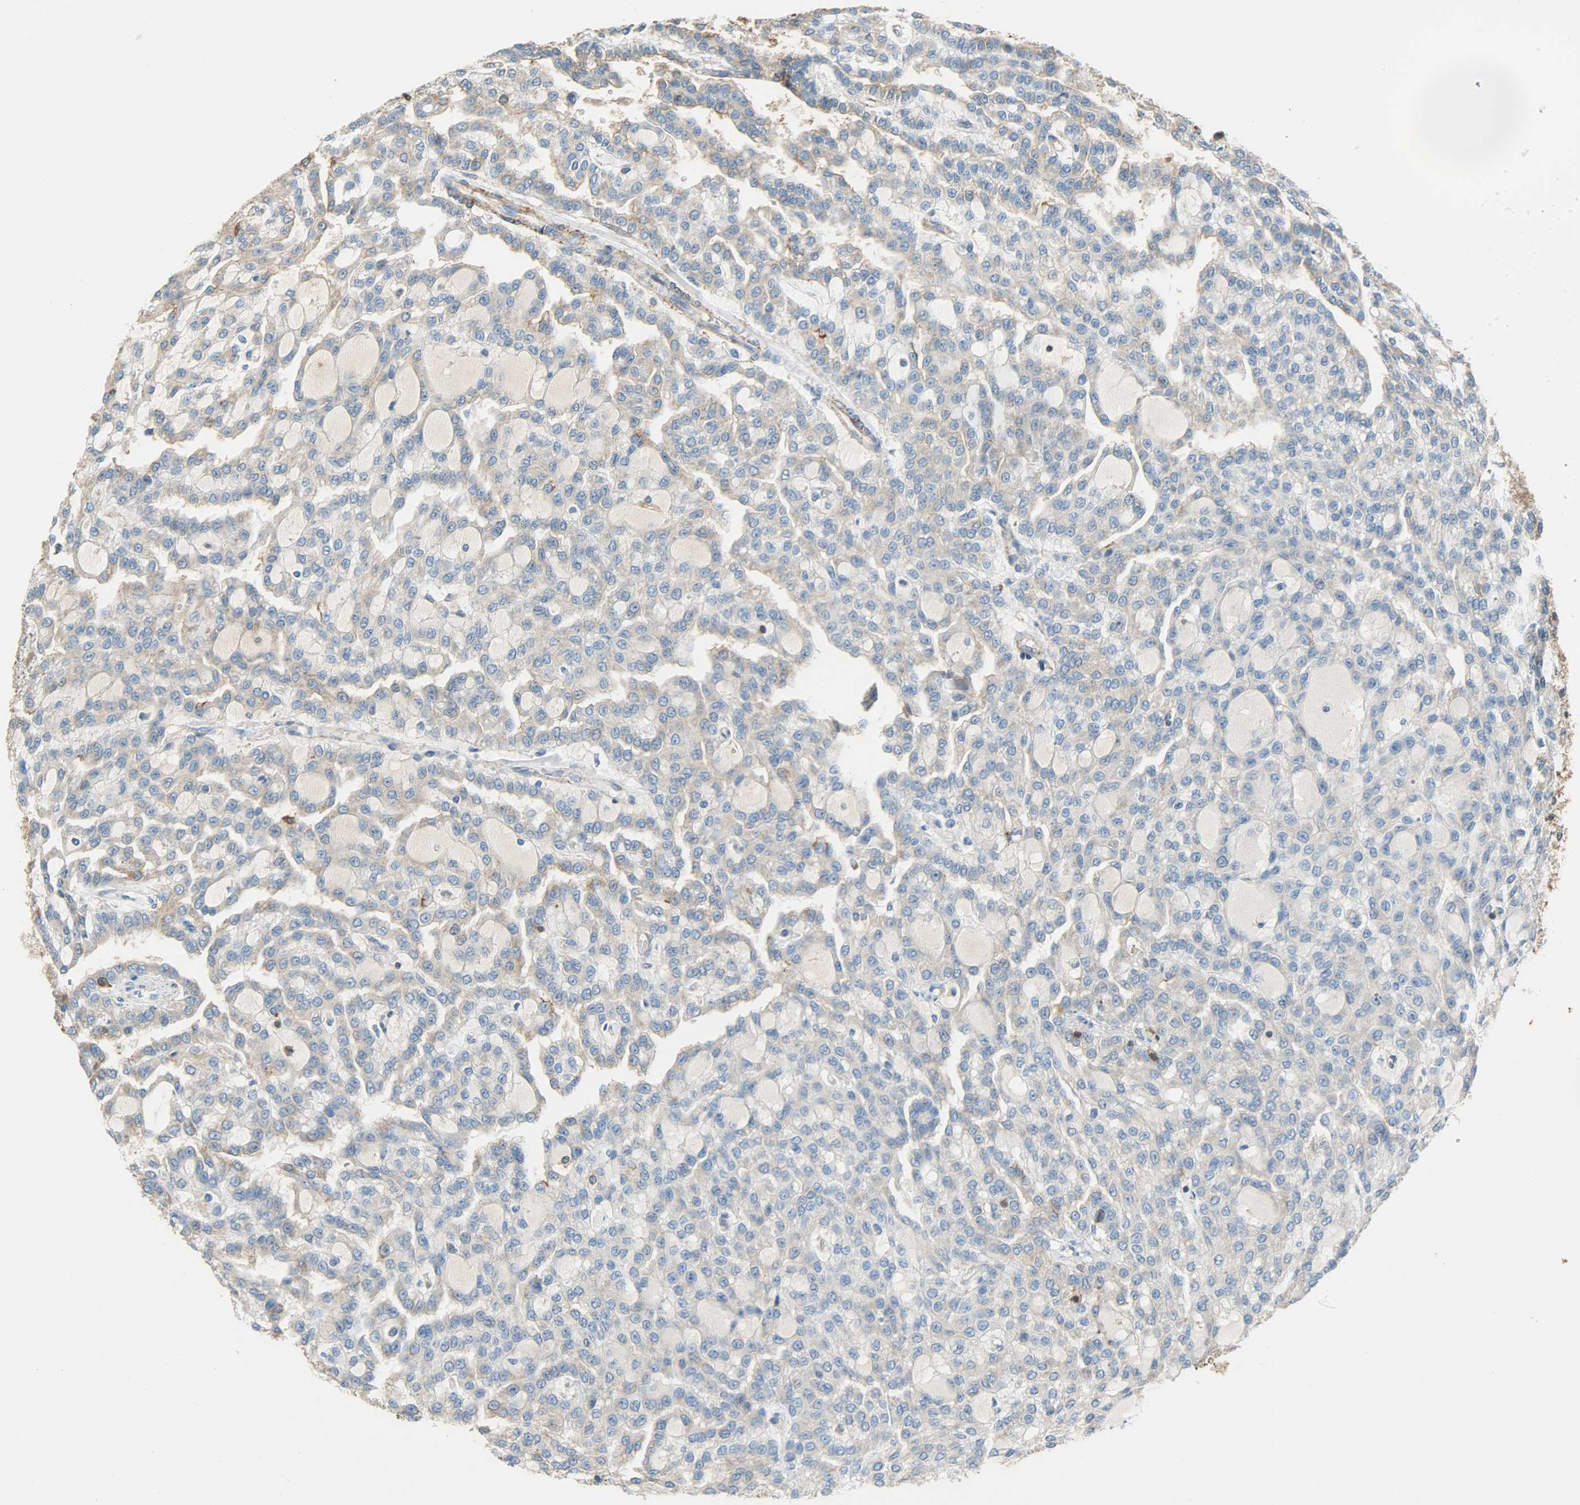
{"staining": {"intensity": "negative", "quantity": "none", "location": "none"}, "tissue": "renal cancer", "cell_type": "Tumor cells", "image_type": "cancer", "snomed": [{"axis": "morphology", "description": "Adenocarcinoma, NOS"}, {"axis": "topography", "description": "Kidney"}], "caption": "Image shows no protein positivity in tumor cells of renal cancer tissue. (DAB immunohistochemistry (IHC) with hematoxylin counter stain).", "gene": "ANXA6", "patient": {"sex": "male", "age": 63}}